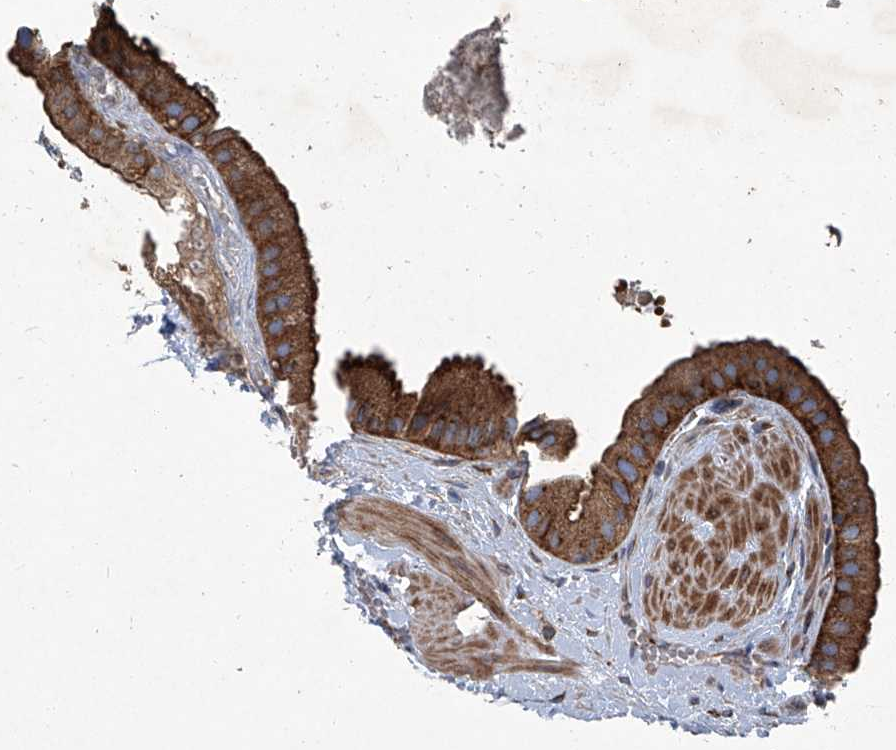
{"staining": {"intensity": "strong", "quantity": ">75%", "location": "cytoplasmic/membranous"}, "tissue": "gallbladder", "cell_type": "Glandular cells", "image_type": "normal", "snomed": [{"axis": "morphology", "description": "Normal tissue, NOS"}, {"axis": "topography", "description": "Gallbladder"}], "caption": "Immunohistochemical staining of unremarkable human gallbladder exhibits high levels of strong cytoplasmic/membranous staining in about >75% of glandular cells.", "gene": "PIGH", "patient": {"sex": "male", "age": 55}}